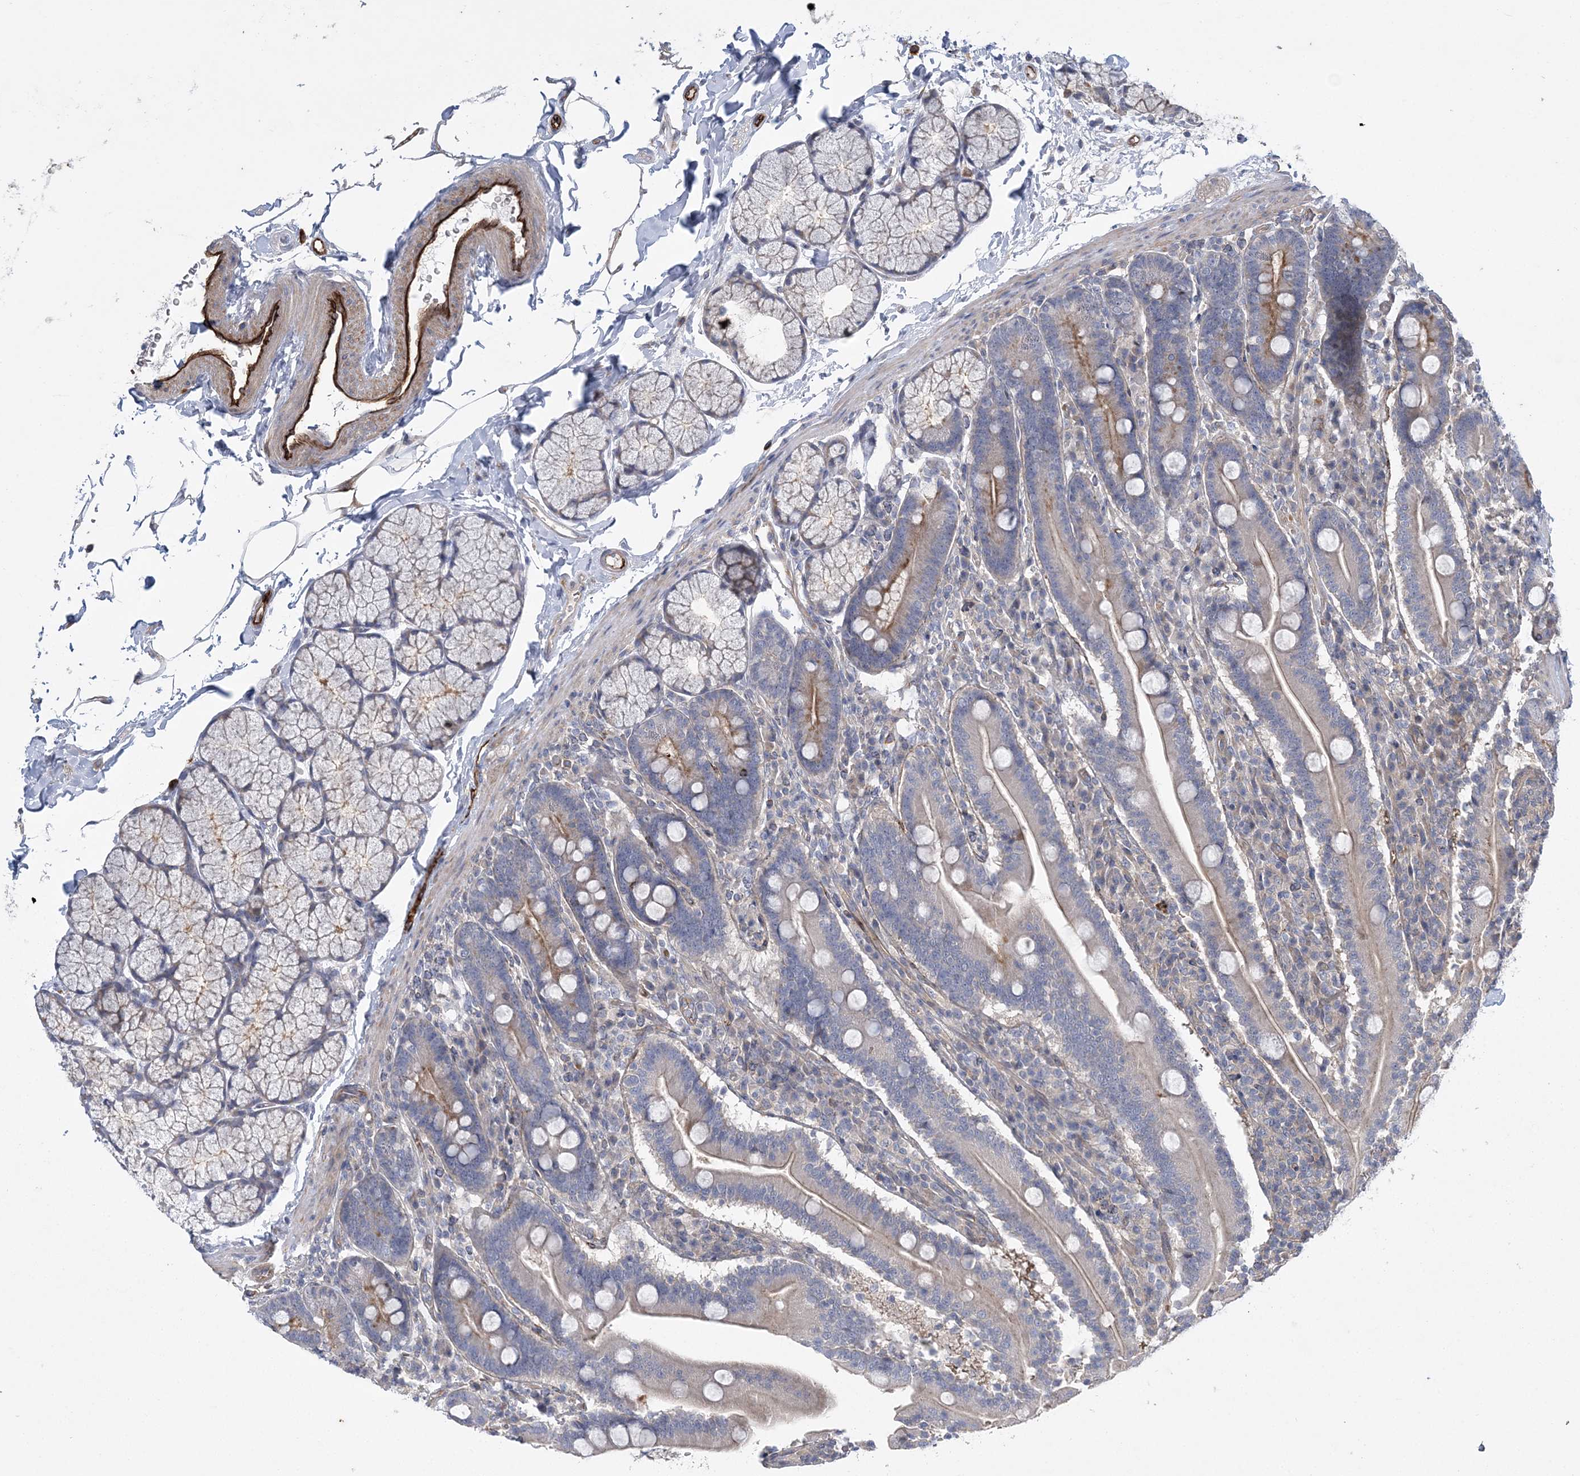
{"staining": {"intensity": "moderate", "quantity": "<25%", "location": "cytoplasmic/membranous"}, "tissue": "duodenum", "cell_type": "Glandular cells", "image_type": "normal", "snomed": [{"axis": "morphology", "description": "Normal tissue, NOS"}, {"axis": "topography", "description": "Duodenum"}], "caption": "Moderate cytoplasmic/membranous expression is seen in about <25% of glandular cells in normal duodenum.", "gene": "CALN1", "patient": {"sex": "male", "age": 35}}